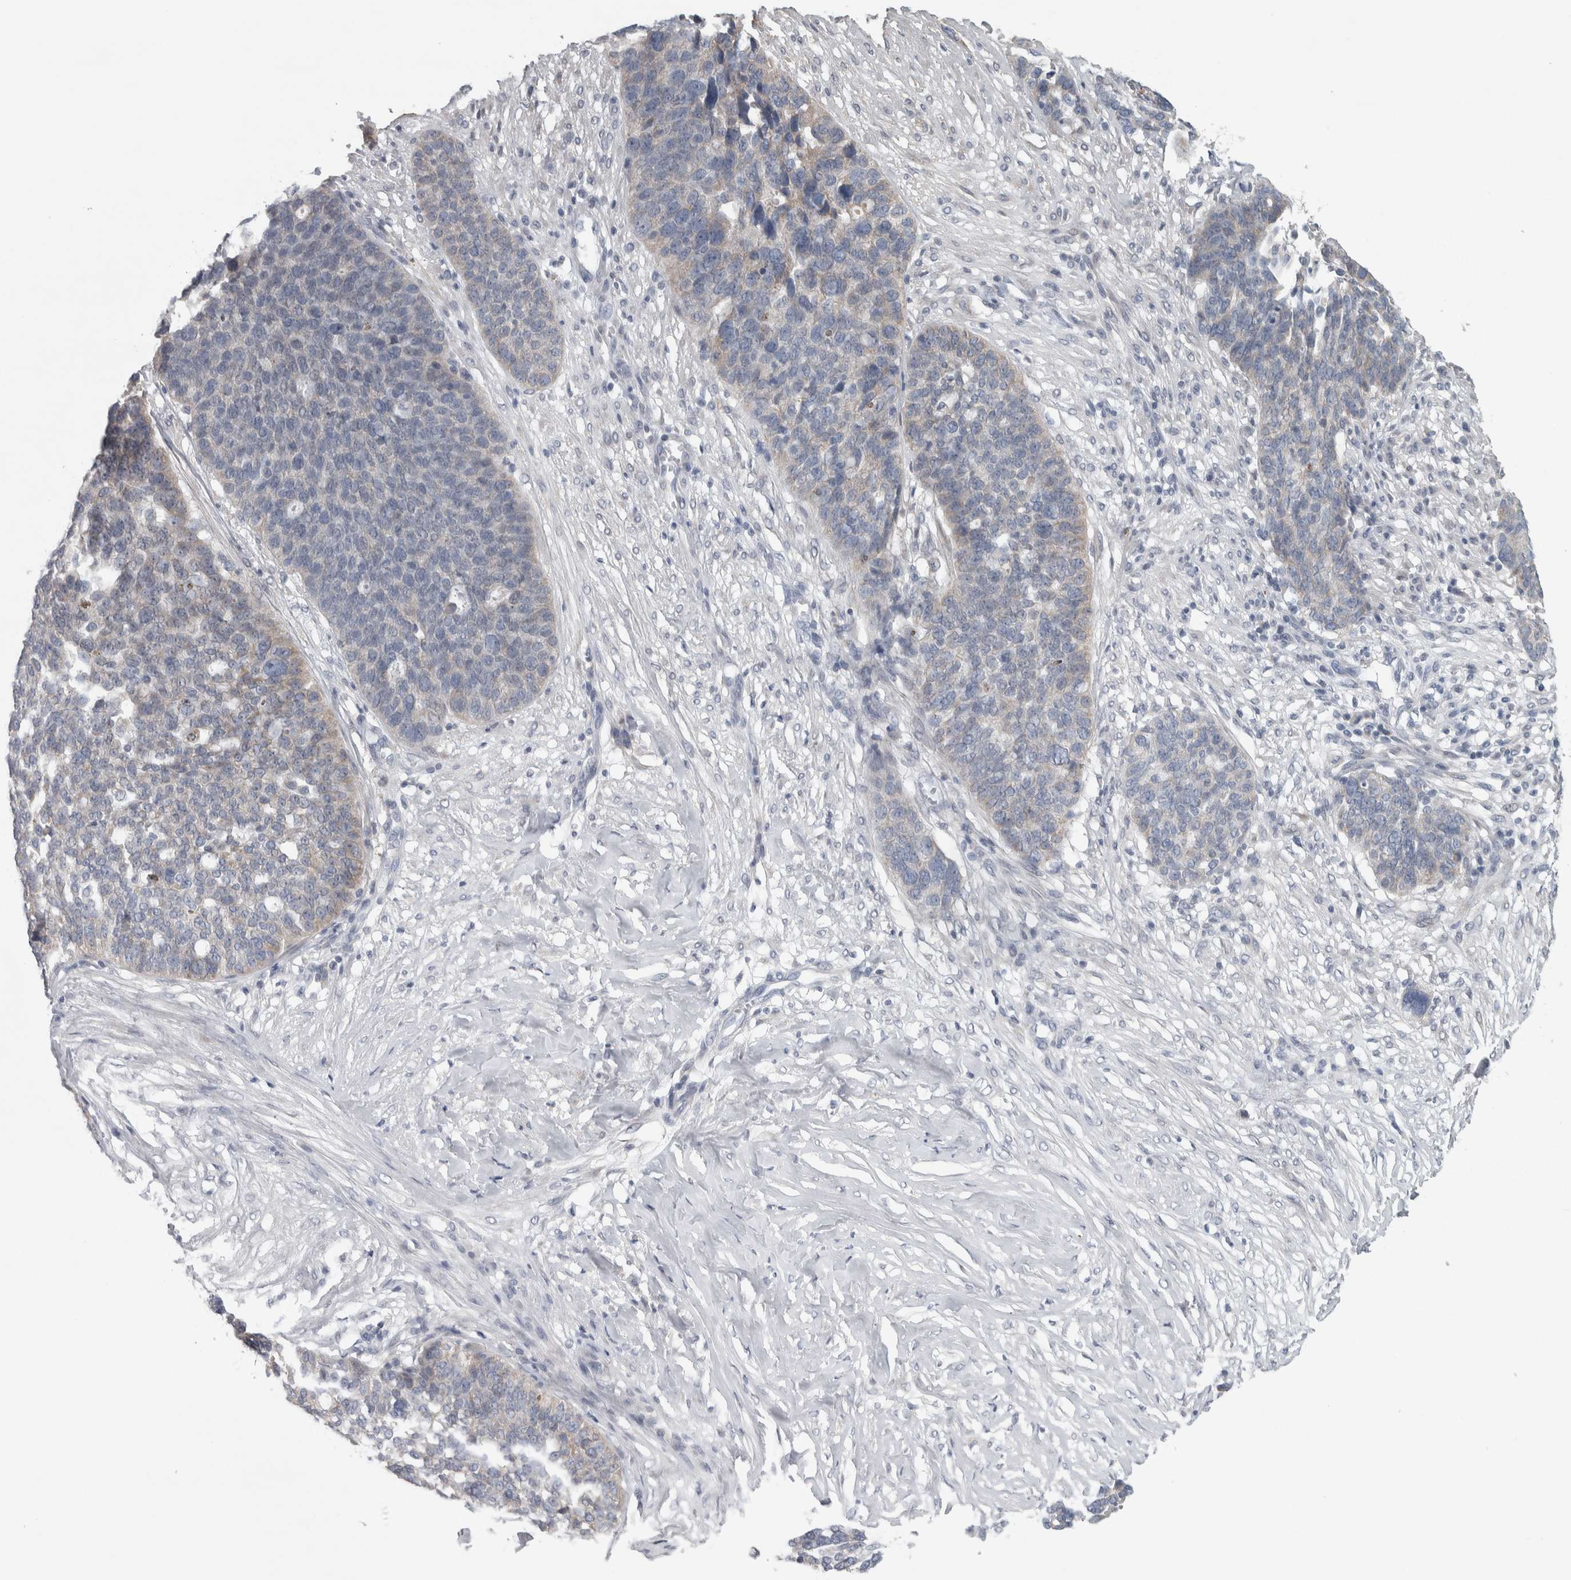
{"staining": {"intensity": "weak", "quantity": "<25%", "location": "cytoplasmic/membranous"}, "tissue": "ovarian cancer", "cell_type": "Tumor cells", "image_type": "cancer", "snomed": [{"axis": "morphology", "description": "Cystadenocarcinoma, serous, NOS"}, {"axis": "topography", "description": "Ovary"}], "caption": "Serous cystadenocarcinoma (ovarian) was stained to show a protein in brown. There is no significant positivity in tumor cells.", "gene": "SIGMAR1", "patient": {"sex": "female", "age": 59}}